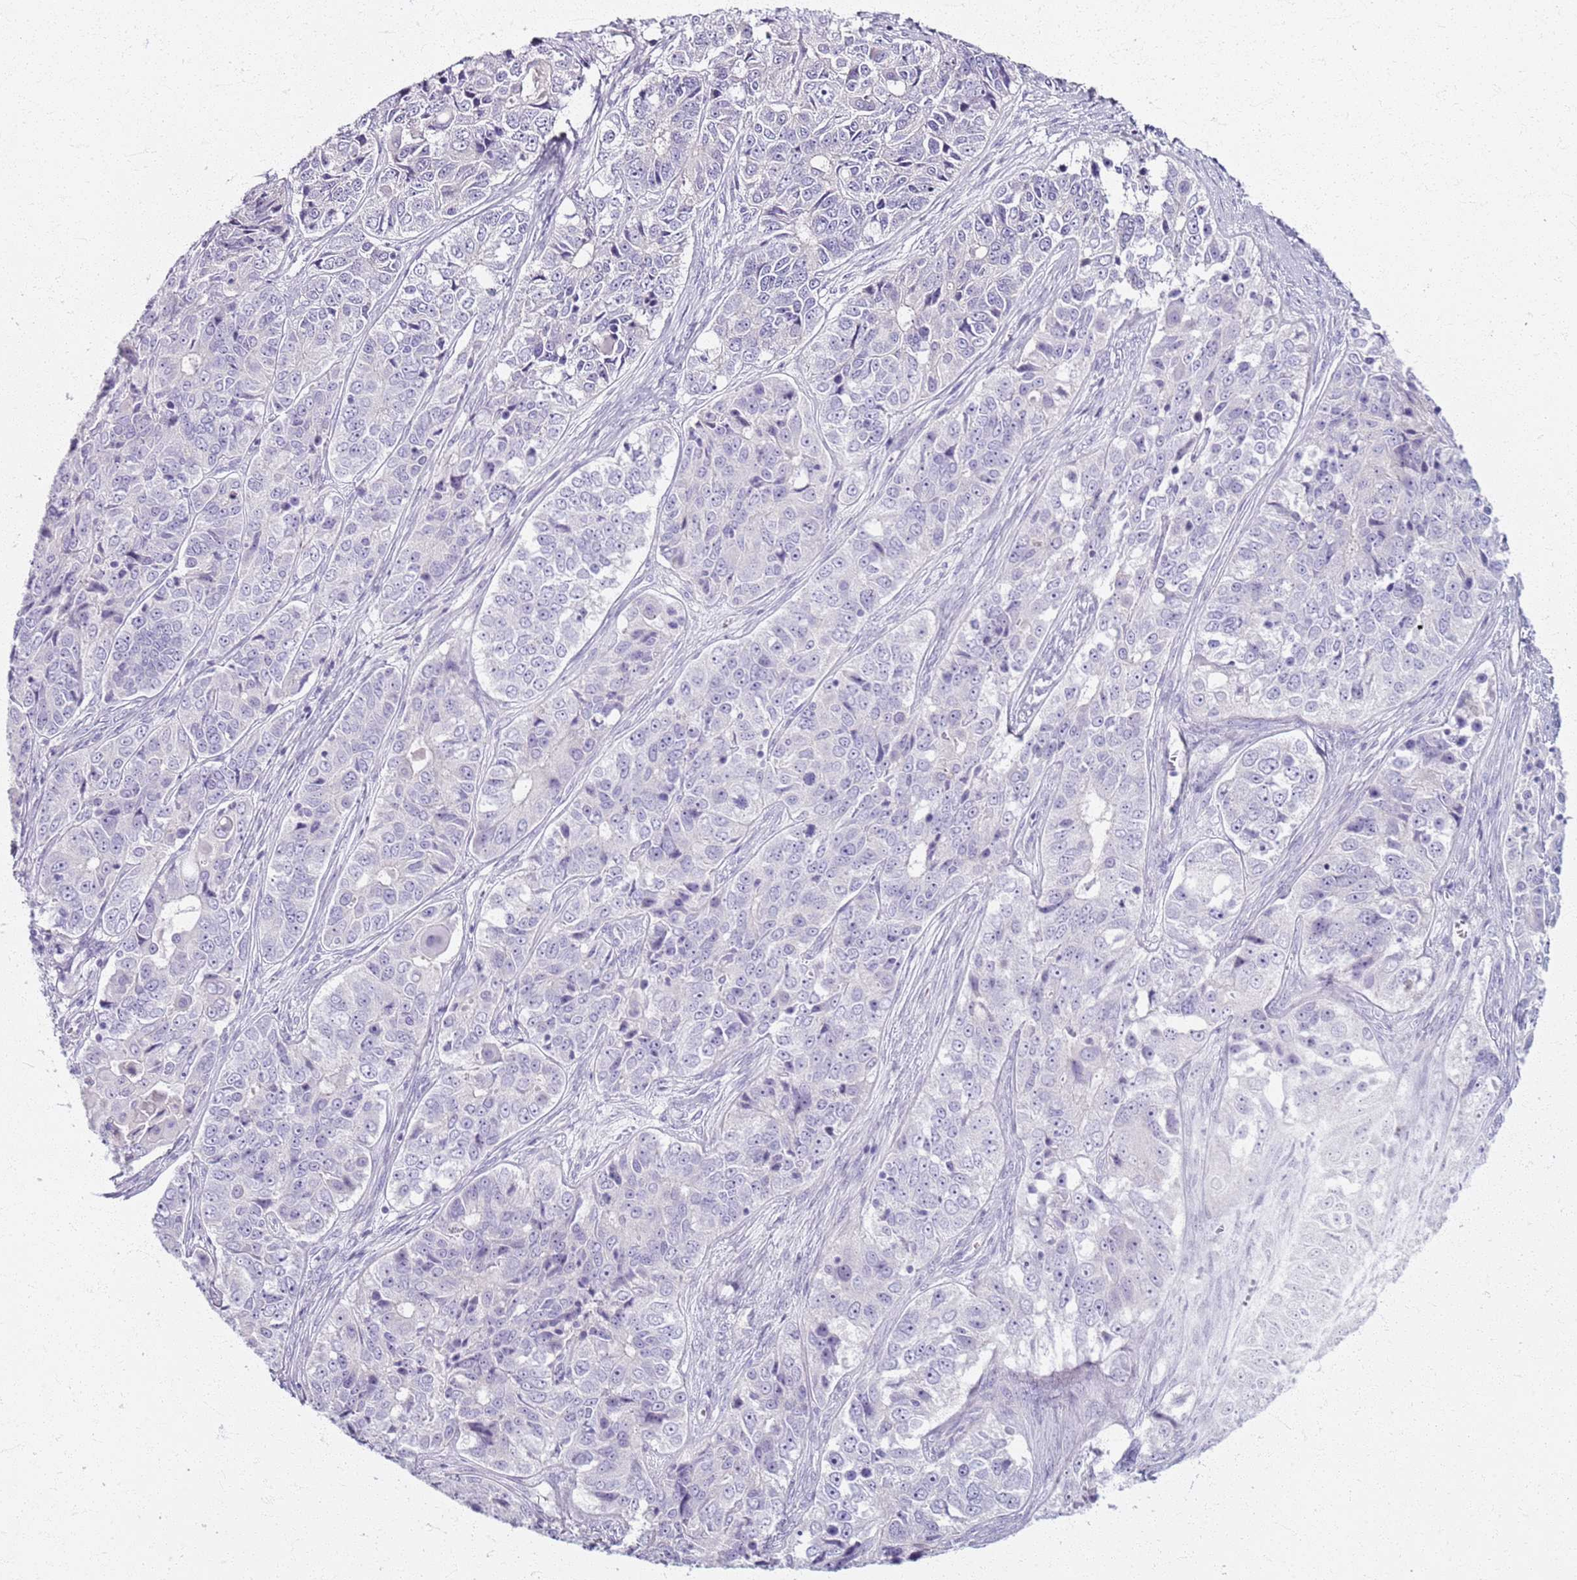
{"staining": {"intensity": "negative", "quantity": "none", "location": "none"}, "tissue": "ovarian cancer", "cell_type": "Tumor cells", "image_type": "cancer", "snomed": [{"axis": "morphology", "description": "Carcinoma, endometroid"}, {"axis": "topography", "description": "Ovary"}], "caption": "Endometroid carcinoma (ovarian) stained for a protein using immunohistochemistry demonstrates no staining tumor cells.", "gene": "CSRP3", "patient": {"sex": "female", "age": 51}}